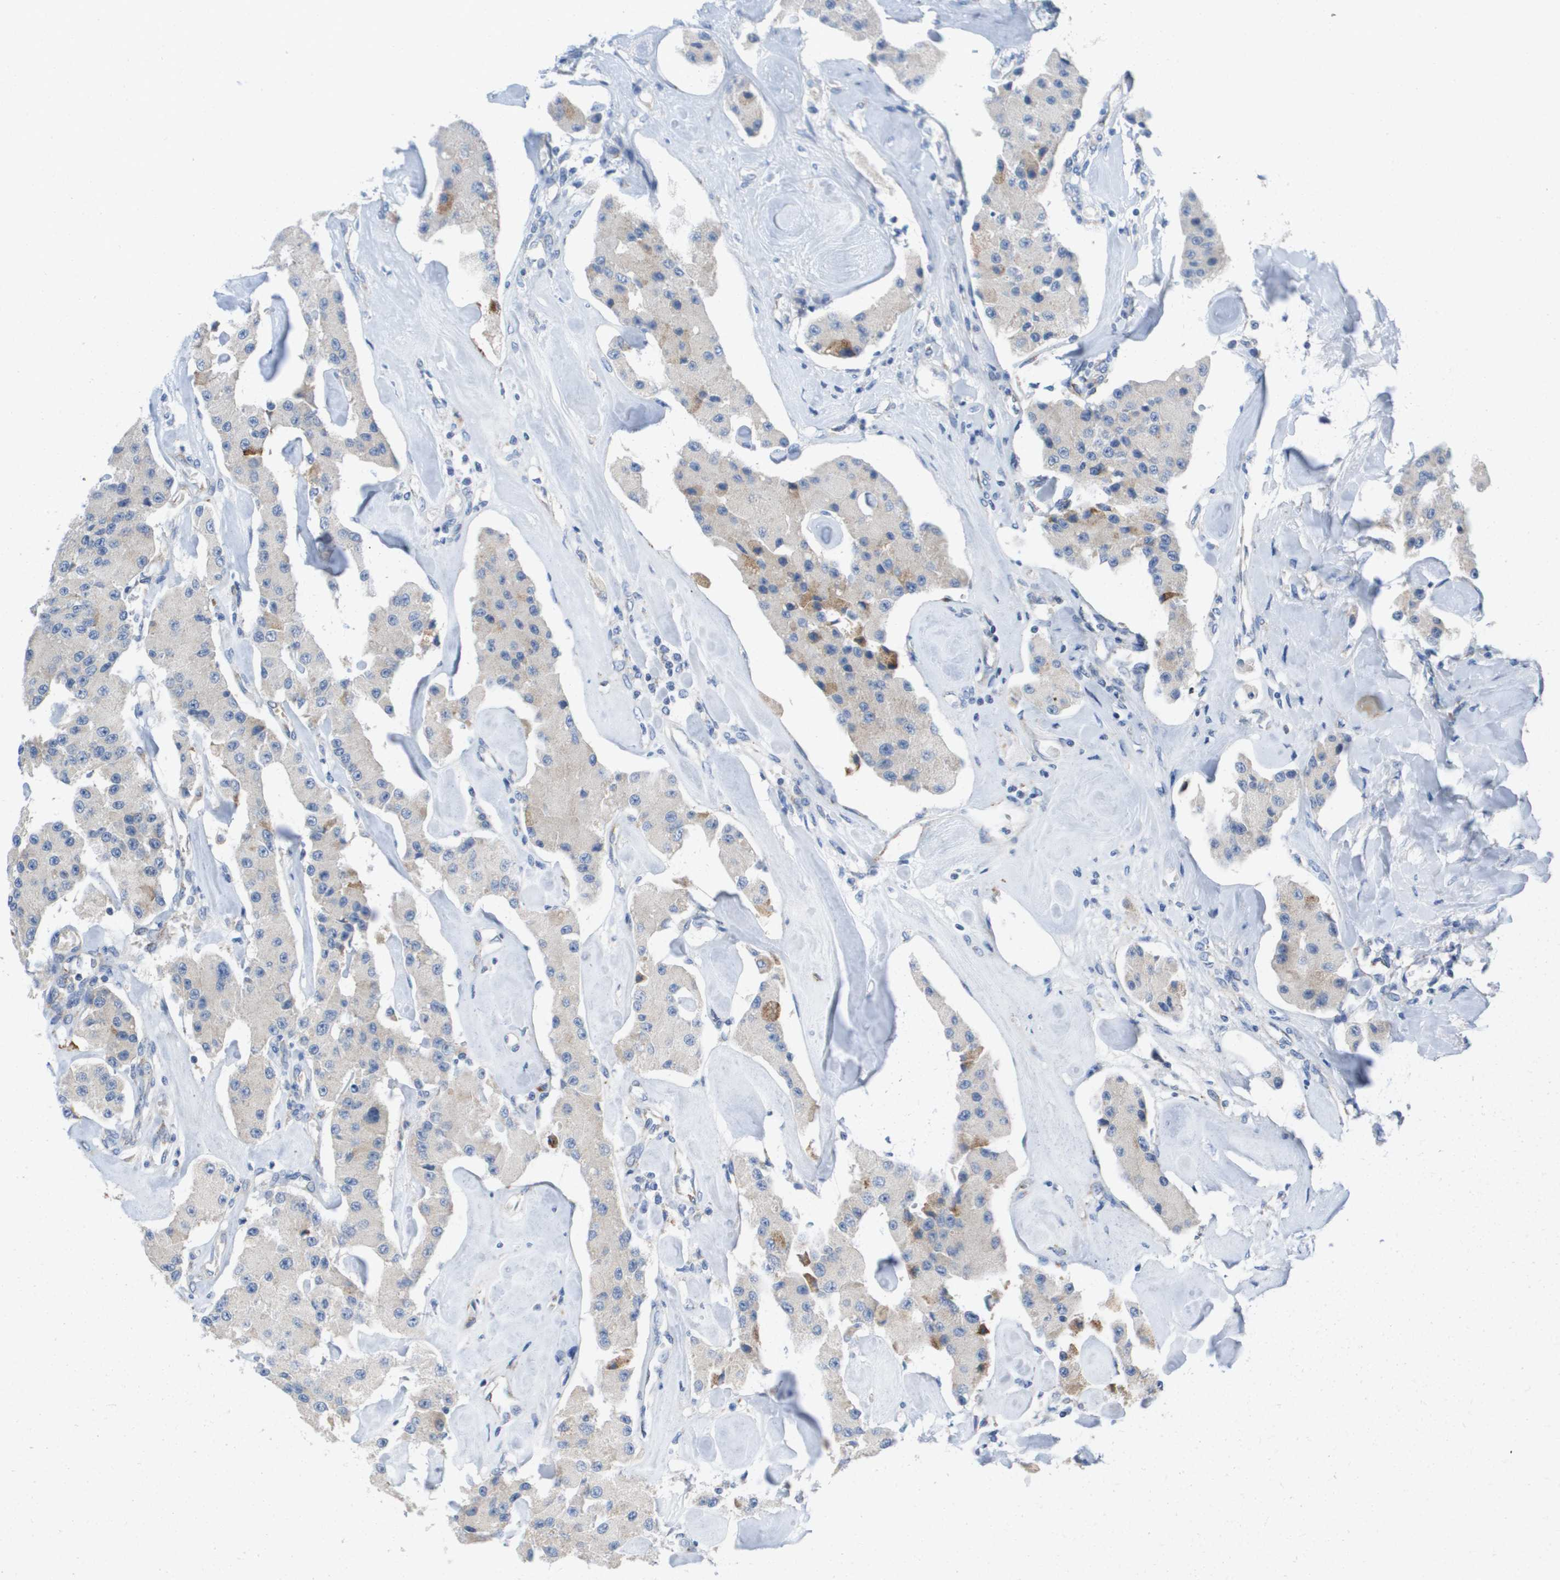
{"staining": {"intensity": "weak", "quantity": "<25%", "location": "cytoplasmic/membranous"}, "tissue": "carcinoid", "cell_type": "Tumor cells", "image_type": "cancer", "snomed": [{"axis": "morphology", "description": "Carcinoid, malignant, NOS"}, {"axis": "topography", "description": "Pancreas"}], "caption": "Tumor cells show no significant expression in malignant carcinoid.", "gene": "CD3G", "patient": {"sex": "male", "age": 41}}